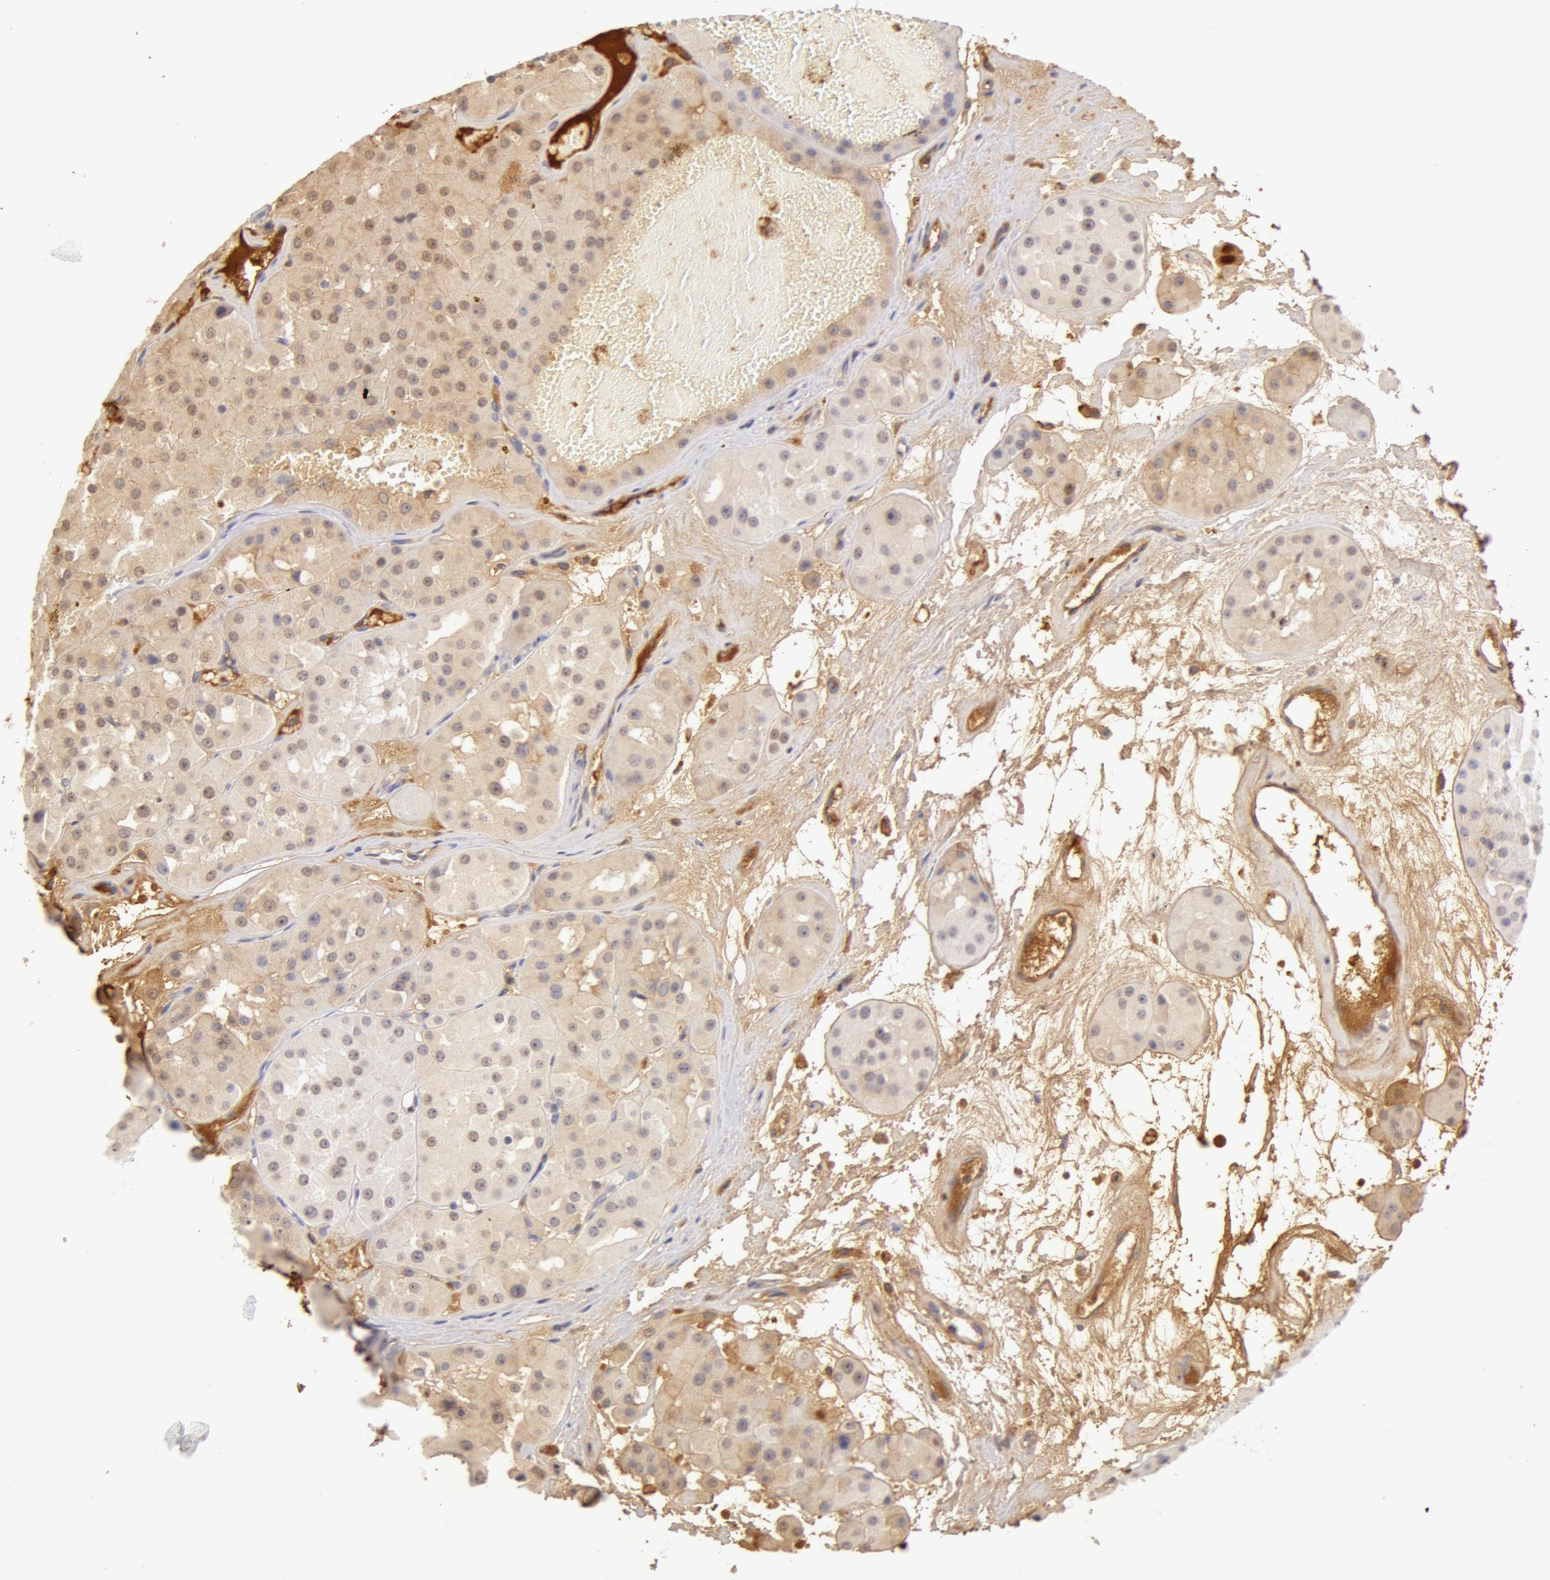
{"staining": {"intensity": "negative", "quantity": "none", "location": "none"}, "tissue": "renal cancer", "cell_type": "Tumor cells", "image_type": "cancer", "snomed": [{"axis": "morphology", "description": "Adenocarcinoma, uncertain malignant potential"}, {"axis": "topography", "description": "Kidney"}], "caption": "Tumor cells show no significant positivity in renal cancer.", "gene": "AHSG", "patient": {"sex": "male", "age": 63}}